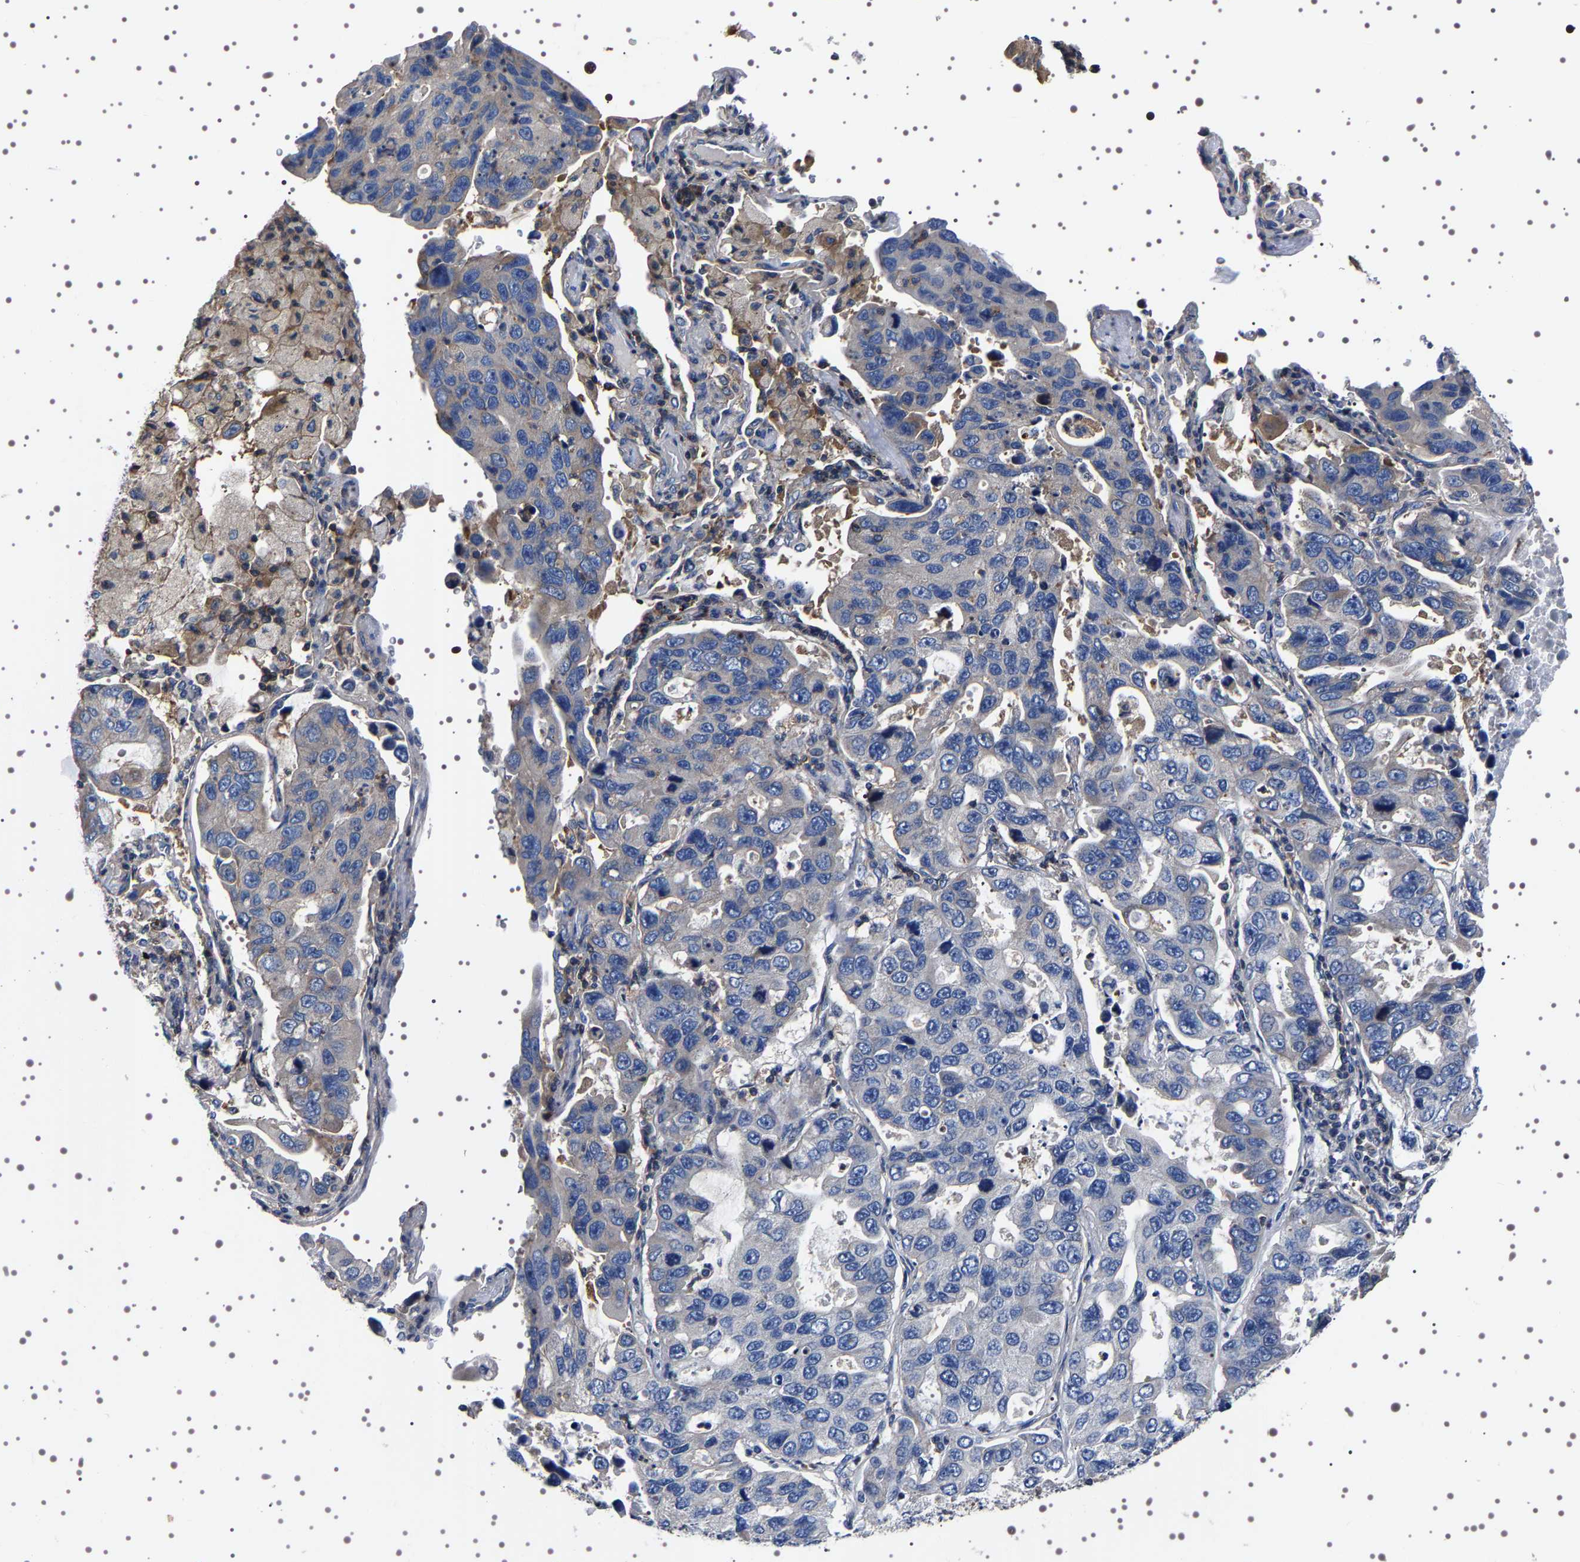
{"staining": {"intensity": "negative", "quantity": "none", "location": "none"}, "tissue": "lung cancer", "cell_type": "Tumor cells", "image_type": "cancer", "snomed": [{"axis": "morphology", "description": "Adenocarcinoma, NOS"}, {"axis": "topography", "description": "Lung"}], "caption": "This is an IHC image of adenocarcinoma (lung). There is no expression in tumor cells.", "gene": "WDR1", "patient": {"sex": "male", "age": 64}}